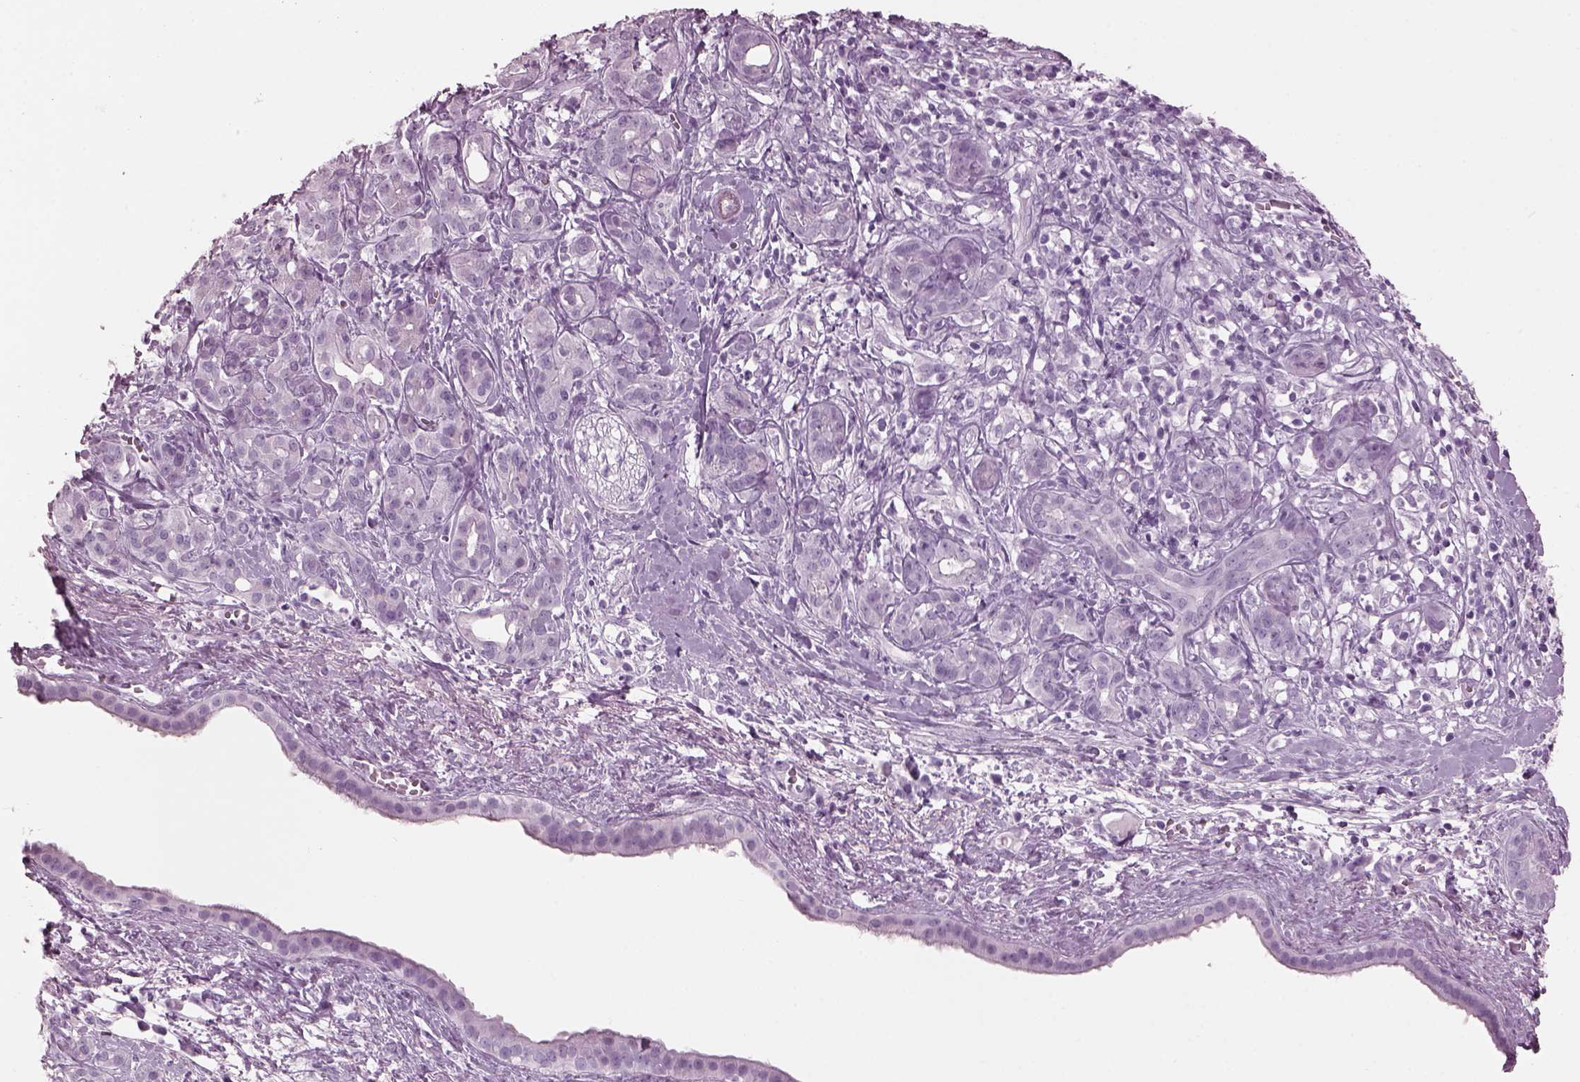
{"staining": {"intensity": "negative", "quantity": "none", "location": "none"}, "tissue": "pancreatic cancer", "cell_type": "Tumor cells", "image_type": "cancer", "snomed": [{"axis": "morphology", "description": "Adenocarcinoma, NOS"}, {"axis": "topography", "description": "Pancreas"}], "caption": "The image reveals no staining of tumor cells in pancreatic cancer (adenocarcinoma).", "gene": "HYDIN", "patient": {"sex": "male", "age": 61}}